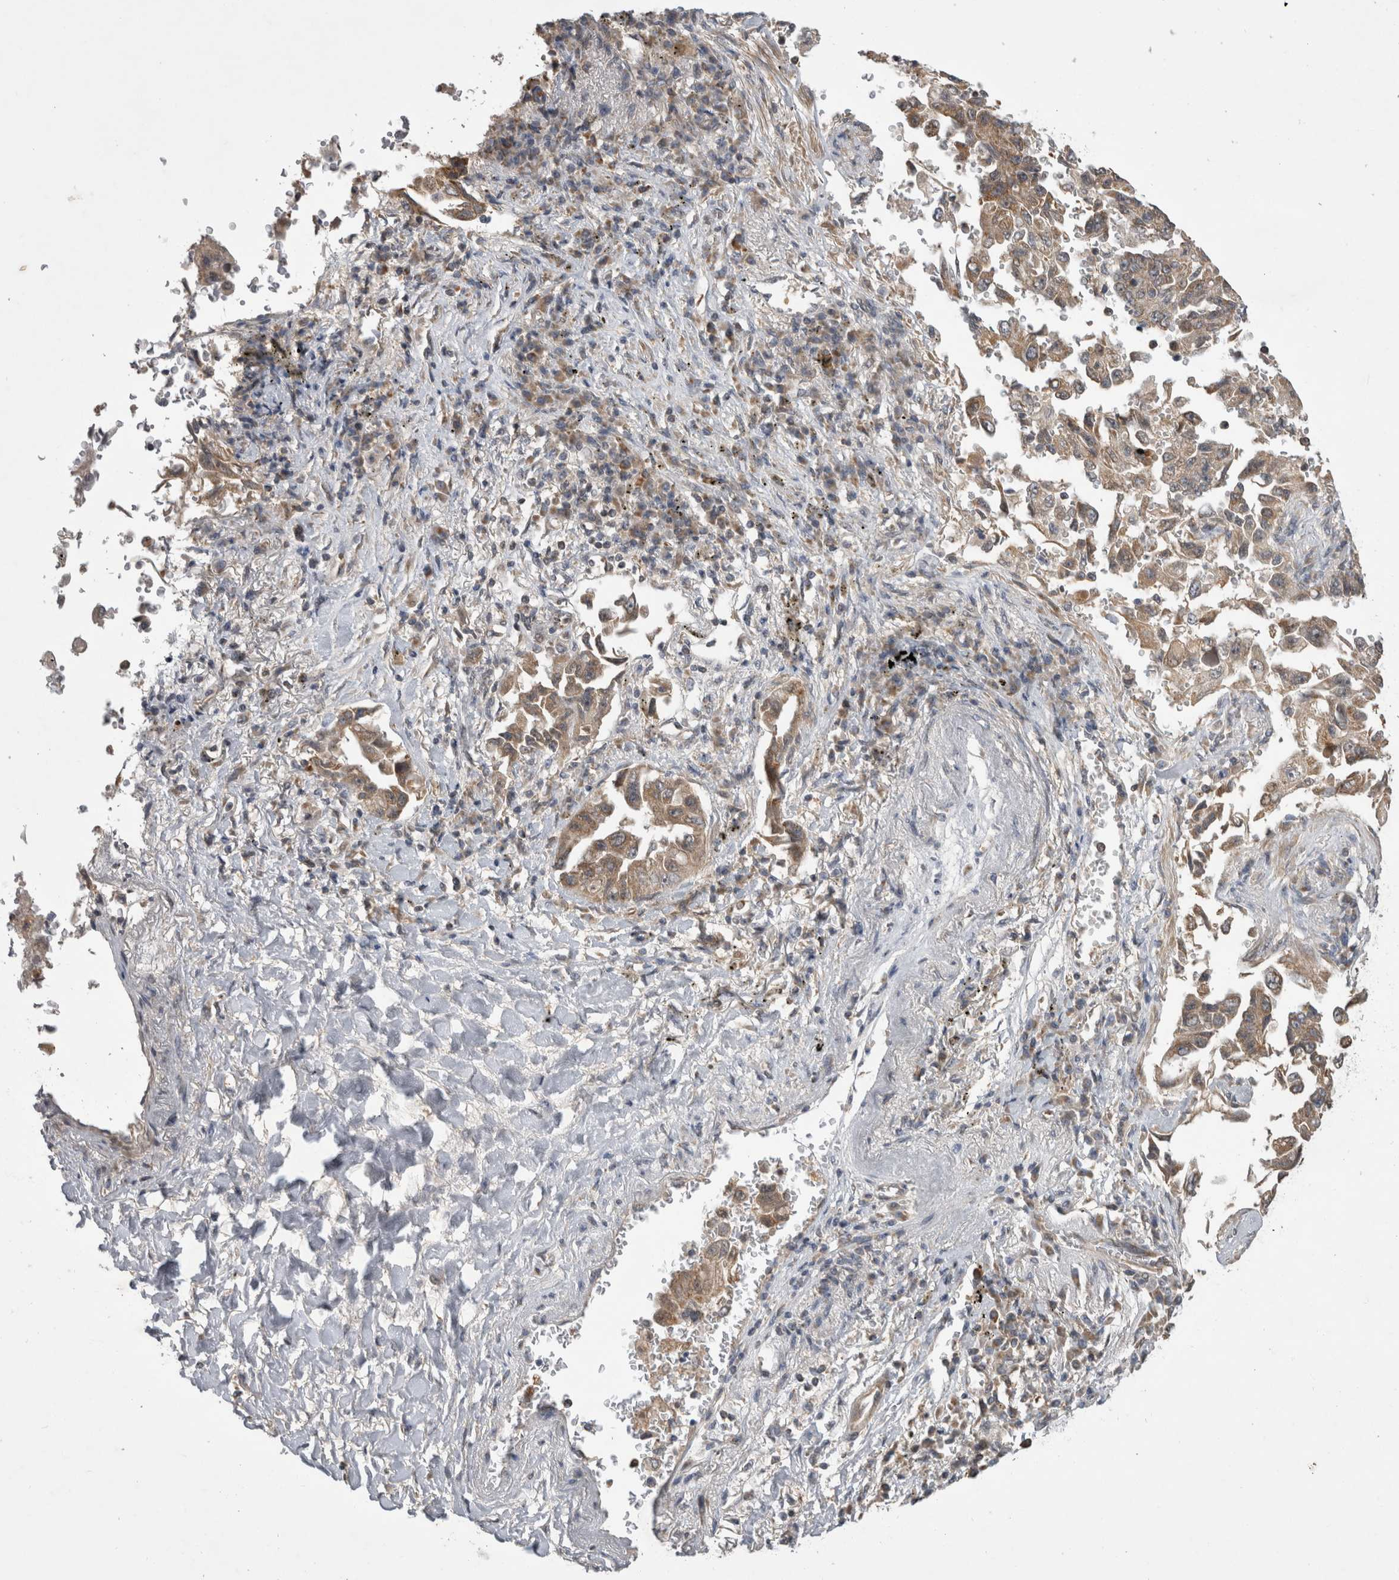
{"staining": {"intensity": "weak", "quantity": ">75%", "location": "cytoplasmic/membranous"}, "tissue": "lung cancer", "cell_type": "Tumor cells", "image_type": "cancer", "snomed": [{"axis": "morphology", "description": "Adenocarcinoma, NOS"}, {"axis": "topography", "description": "Lung"}], "caption": "Immunohistochemistry (IHC) photomicrograph of human lung cancer (adenocarcinoma) stained for a protein (brown), which shows low levels of weak cytoplasmic/membranous expression in about >75% of tumor cells.", "gene": "KCNIP1", "patient": {"sex": "female", "age": 51}}